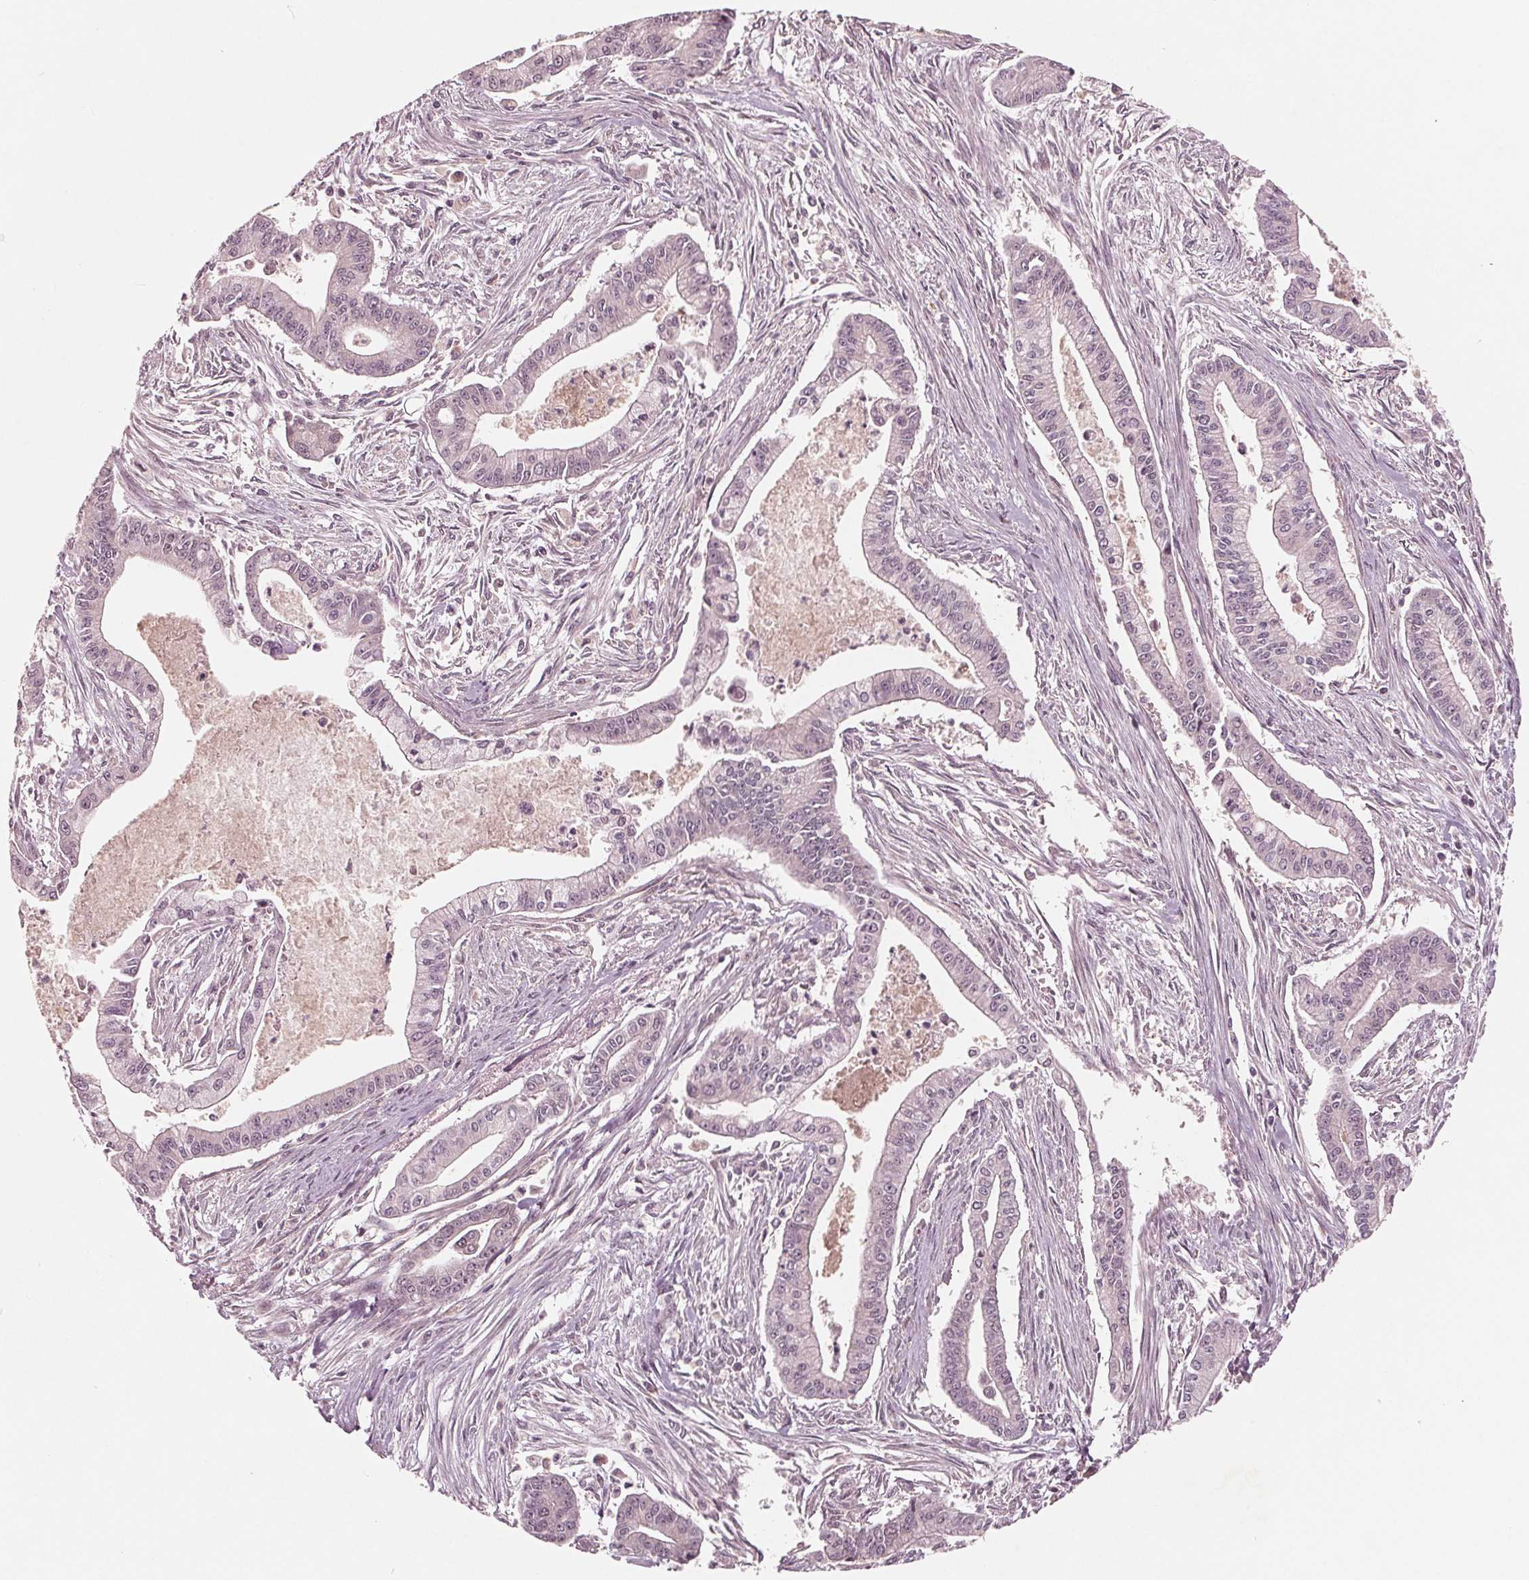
{"staining": {"intensity": "negative", "quantity": "none", "location": "none"}, "tissue": "pancreatic cancer", "cell_type": "Tumor cells", "image_type": "cancer", "snomed": [{"axis": "morphology", "description": "Adenocarcinoma, NOS"}, {"axis": "topography", "description": "Pancreas"}], "caption": "IHC histopathology image of human pancreatic adenocarcinoma stained for a protein (brown), which shows no positivity in tumor cells.", "gene": "UBALD1", "patient": {"sex": "female", "age": 65}}